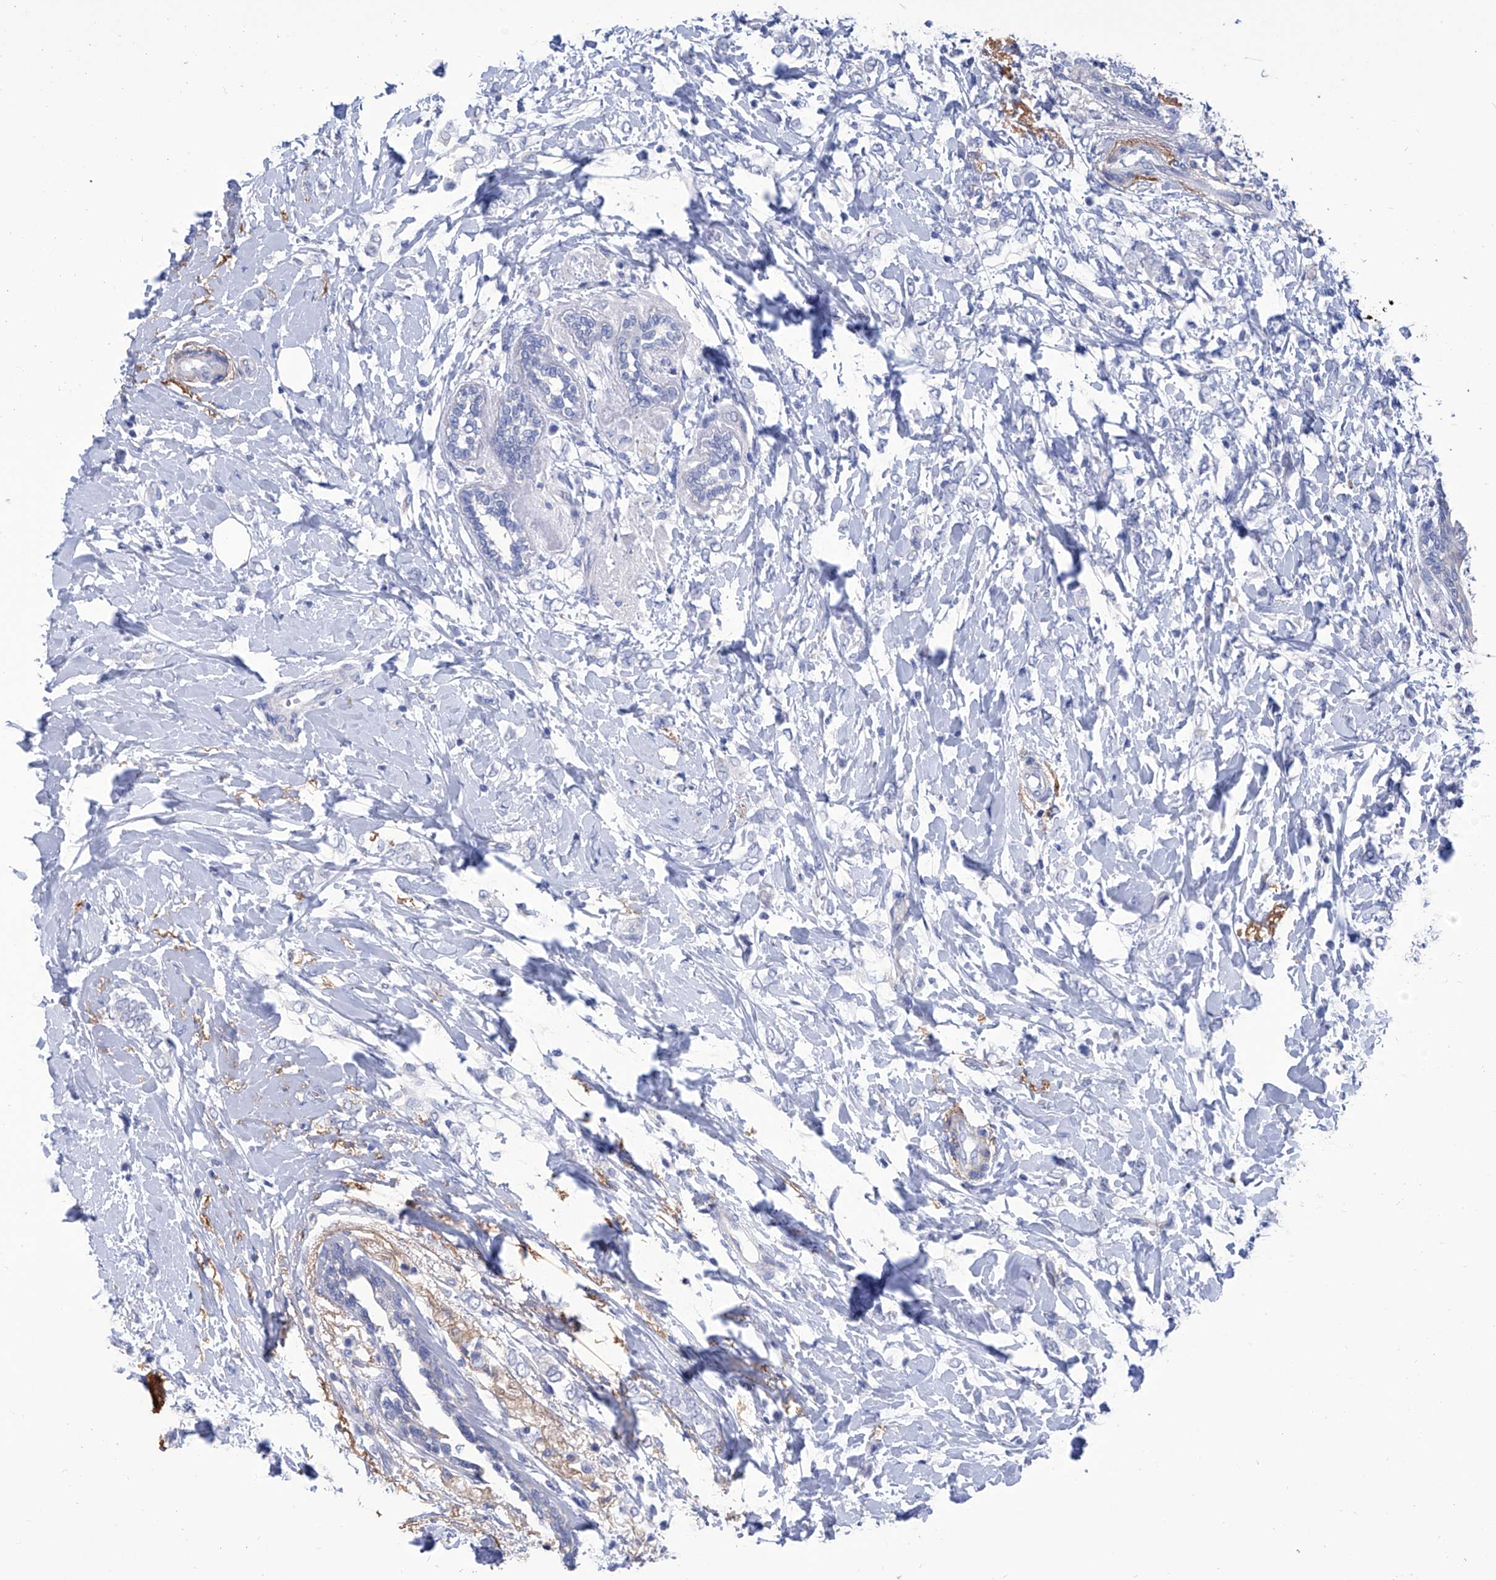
{"staining": {"intensity": "negative", "quantity": "none", "location": "none"}, "tissue": "breast cancer", "cell_type": "Tumor cells", "image_type": "cancer", "snomed": [{"axis": "morphology", "description": "Normal tissue, NOS"}, {"axis": "morphology", "description": "Lobular carcinoma"}, {"axis": "topography", "description": "Breast"}], "caption": "A high-resolution photomicrograph shows immunohistochemistry staining of breast cancer (lobular carcinoma), which exhibits no significant expression in tumor cells. The staining was performed using DAB to visualize the protein expression in brown, while the nuclei were stained in blue with hematoxylin (Magnification: 20x).", "gene": "SMS", "patient": {"sex": "female", "age": 47}}